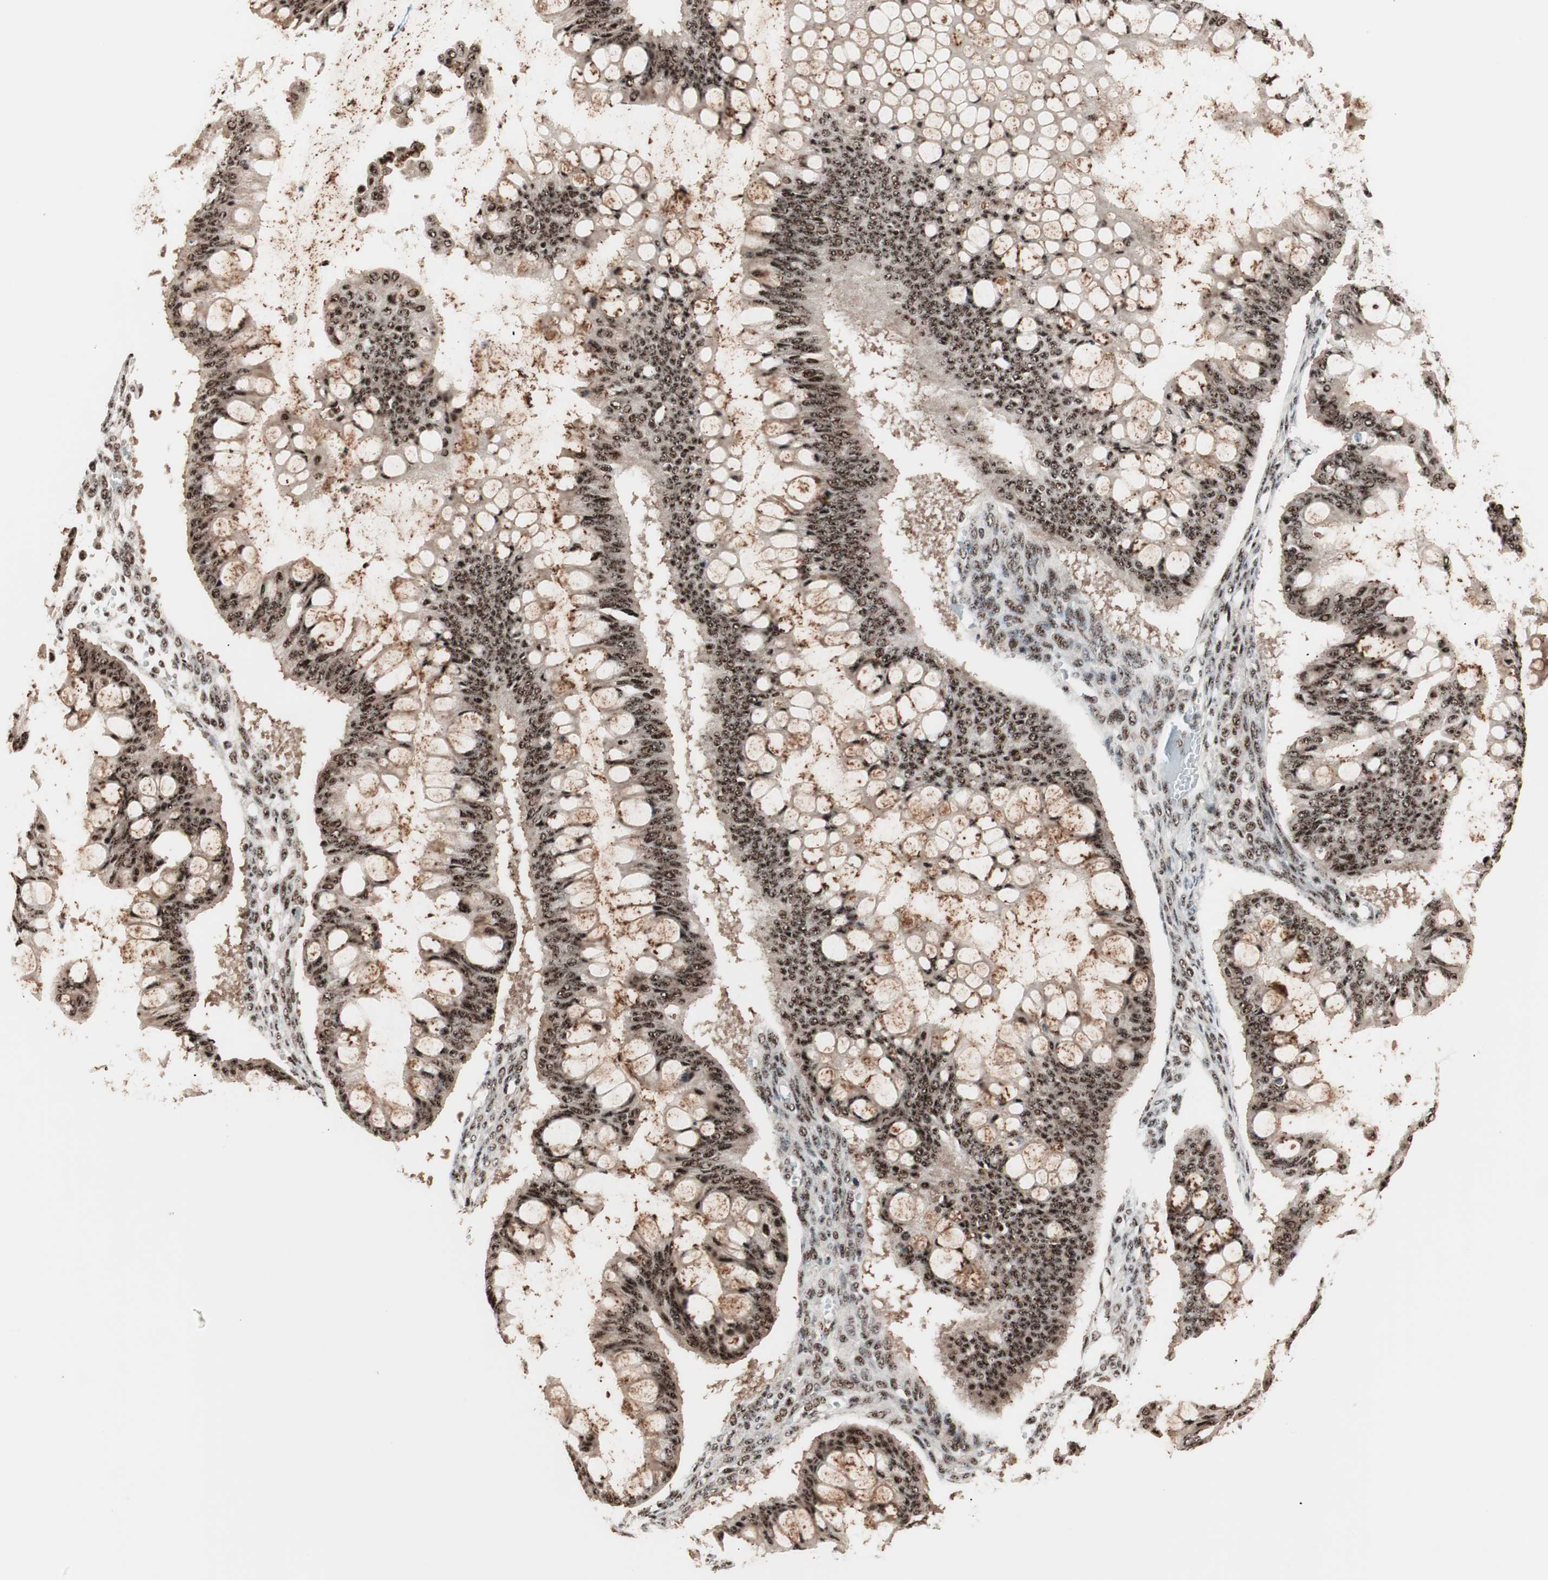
{"staining": {"intensity": "strong", "quantity": ">75%", "location": "nuclear"}, "tissue": "ovarian cancer", "cell_type": "Tumor cells", "image_type": "cancer", "snomed": [{"axis": "morphology", "description": "Cystadenocarcinoma, mucinous, NOS"}, {"axis": "topography", "description": "Ovary"}], "caption": "Immunohistochemistry histopathology image of ovarian cancer (mucinous cystadenocarcinoma) stained for a protein (brown), which demonstrates high levels of strong nuclear staining in about >75% of tumor cells.", "gene": "NR5A2", "patient": {"sex": "female", "age": 73}}